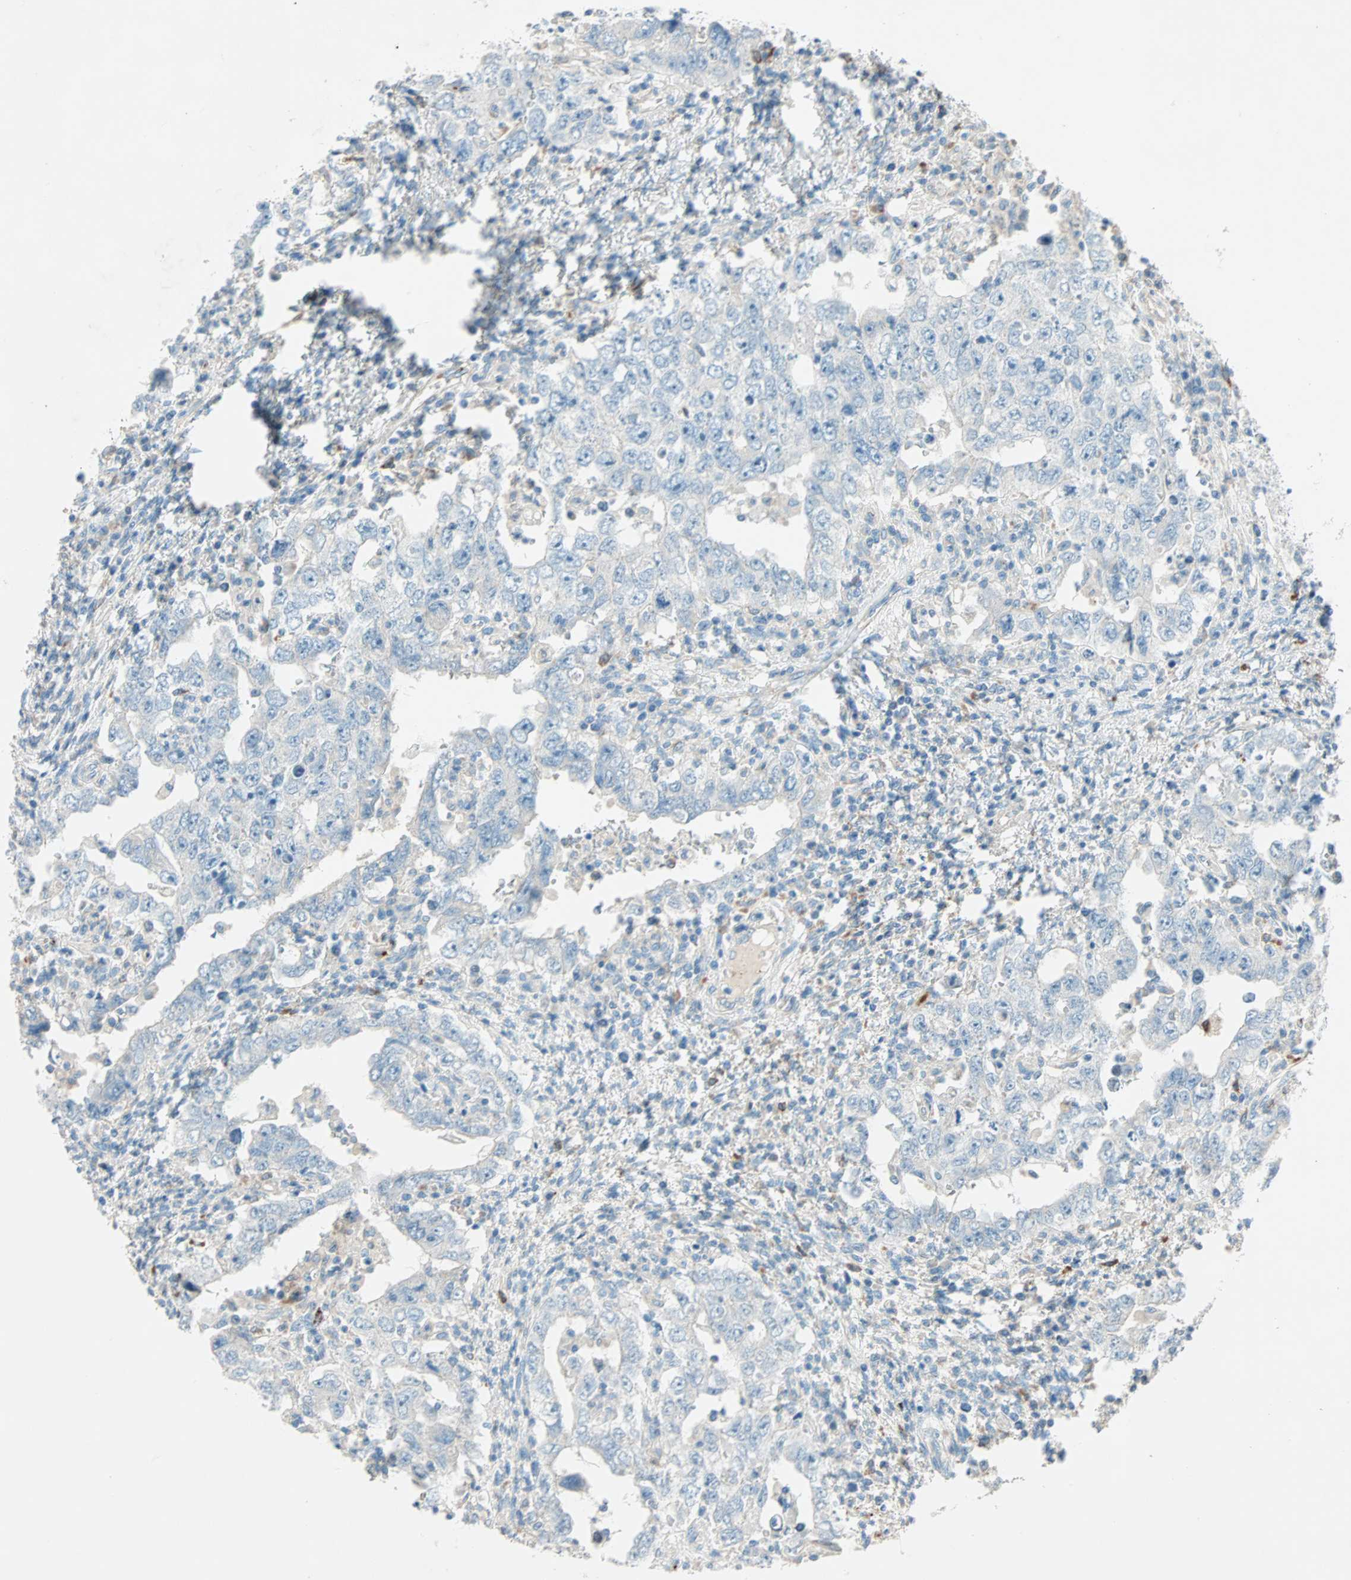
{"staining": {"intensity": "weak", "quantity": "25%-75%", "location": "cytoplasmic/membranous"}, "tissue": "testis cancer", "cell_type": "Tumor cells", "image_type": "cancer", "snomed": [{"axis": "morphology", "description": "Carcinoma, Embryonal, NOS"}, {"axis": "topography", "description": "Testis"}], "caption": "Immunohistochemical staining of testis embryonal carcinoma shows low levels of weak cytoplasmic/membranous positivity in about 25%-75% of tumor cells.", "gene": "LY6G6F", "patient": {"sex": "male", "age": 26}}